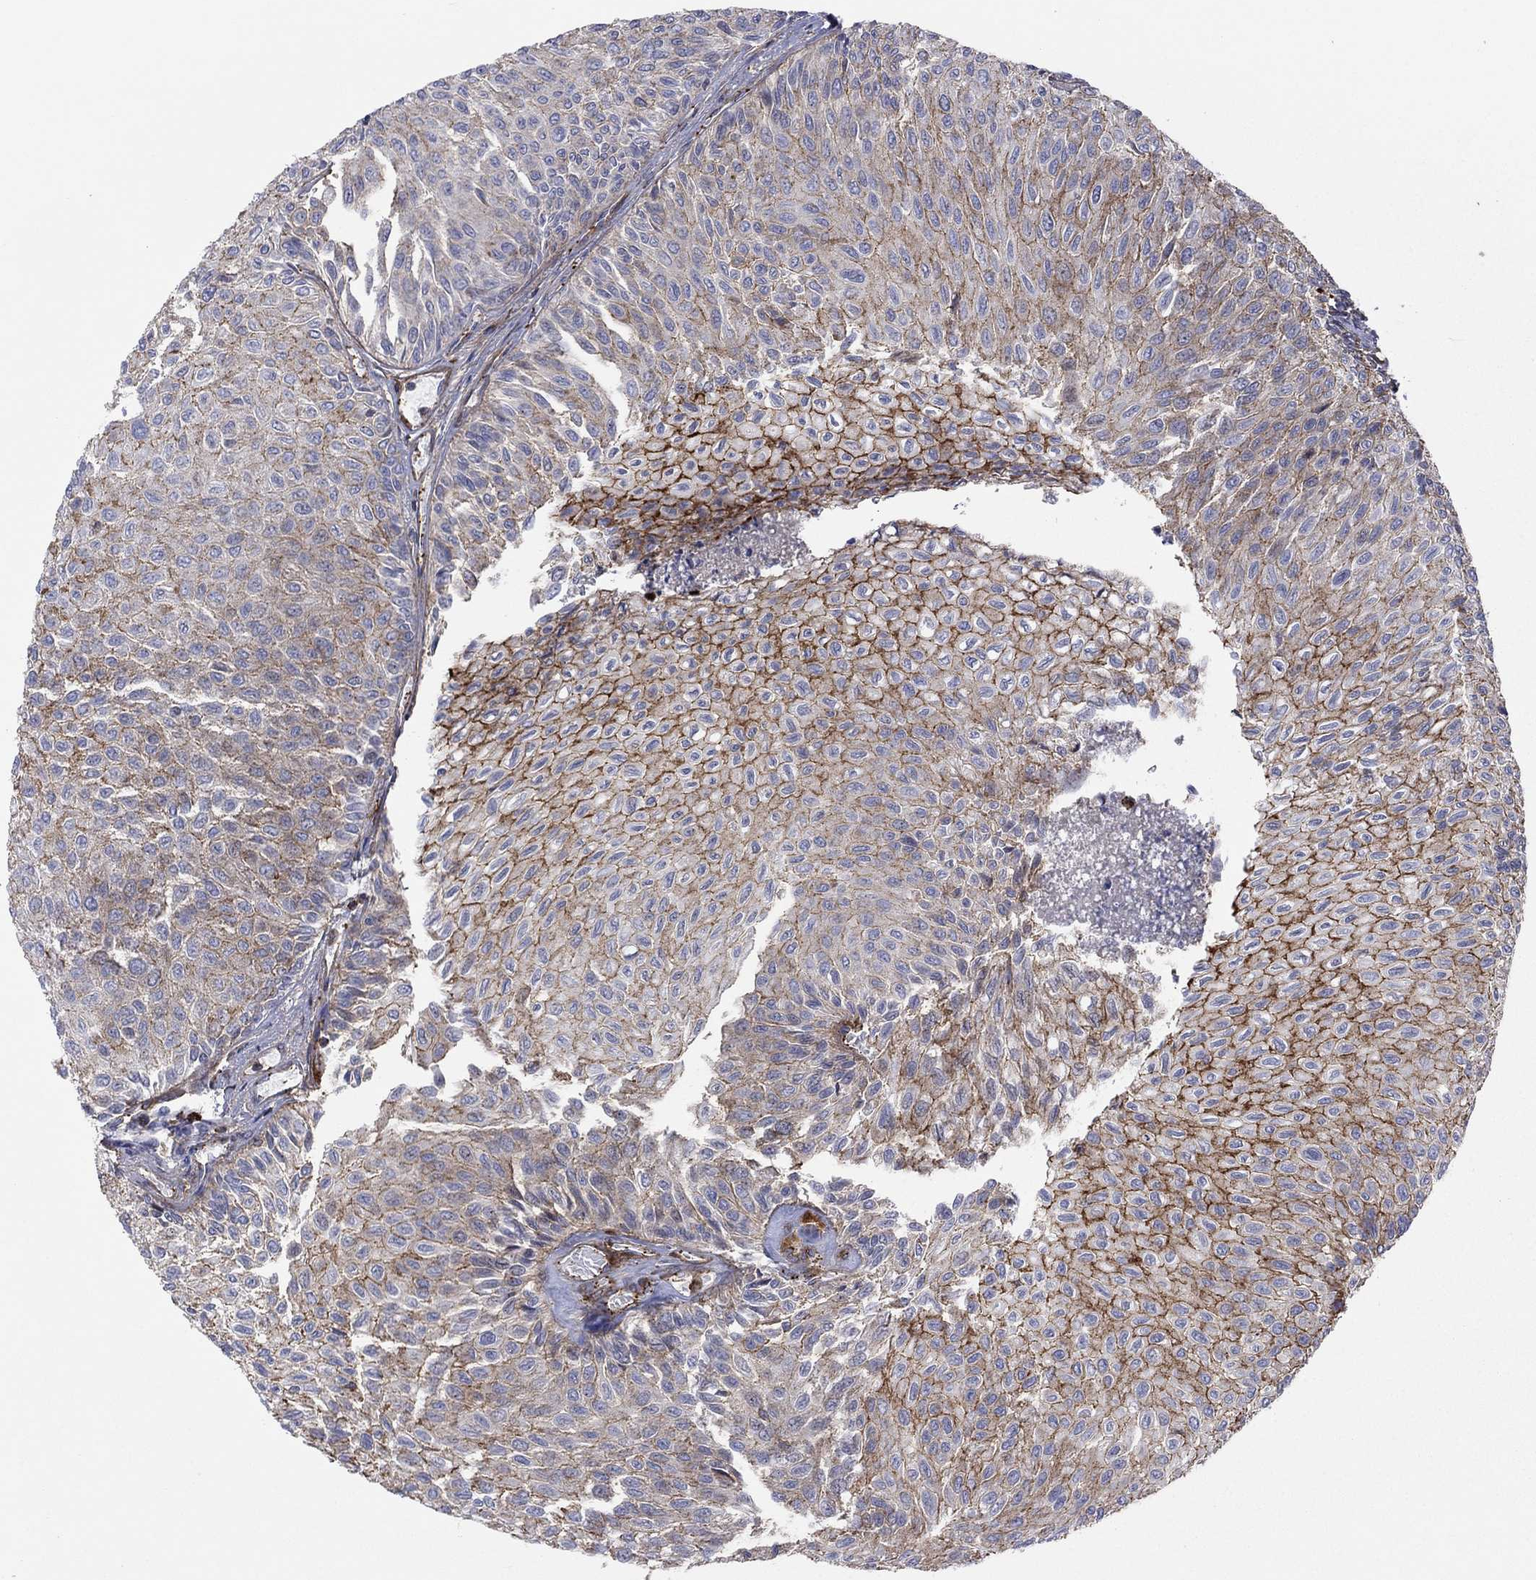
{"staining": {"intensity": "strong", "quantity": "<25%", "location": "cytoplasmic/membranous"}, "tissue": "urothelial cancer", "cell_type": "Tumor cells", "image_type": "cancer", "snomed": [{"axis": "morphology", "description": "Urothelial carcinoma, Low grade"}, {"axis": "topography", "description": "Urinary bladder"}], "caption": "An immunohistochemistry (IHC) histopathology image of neoplastic tissue is shown. Protein staining in brown shows strong cytoplasmic/membranous positivity in urothelial cancer within tumor cells.", "gene": "PAG1", "patient": {"sex": "male", "age": 78}}